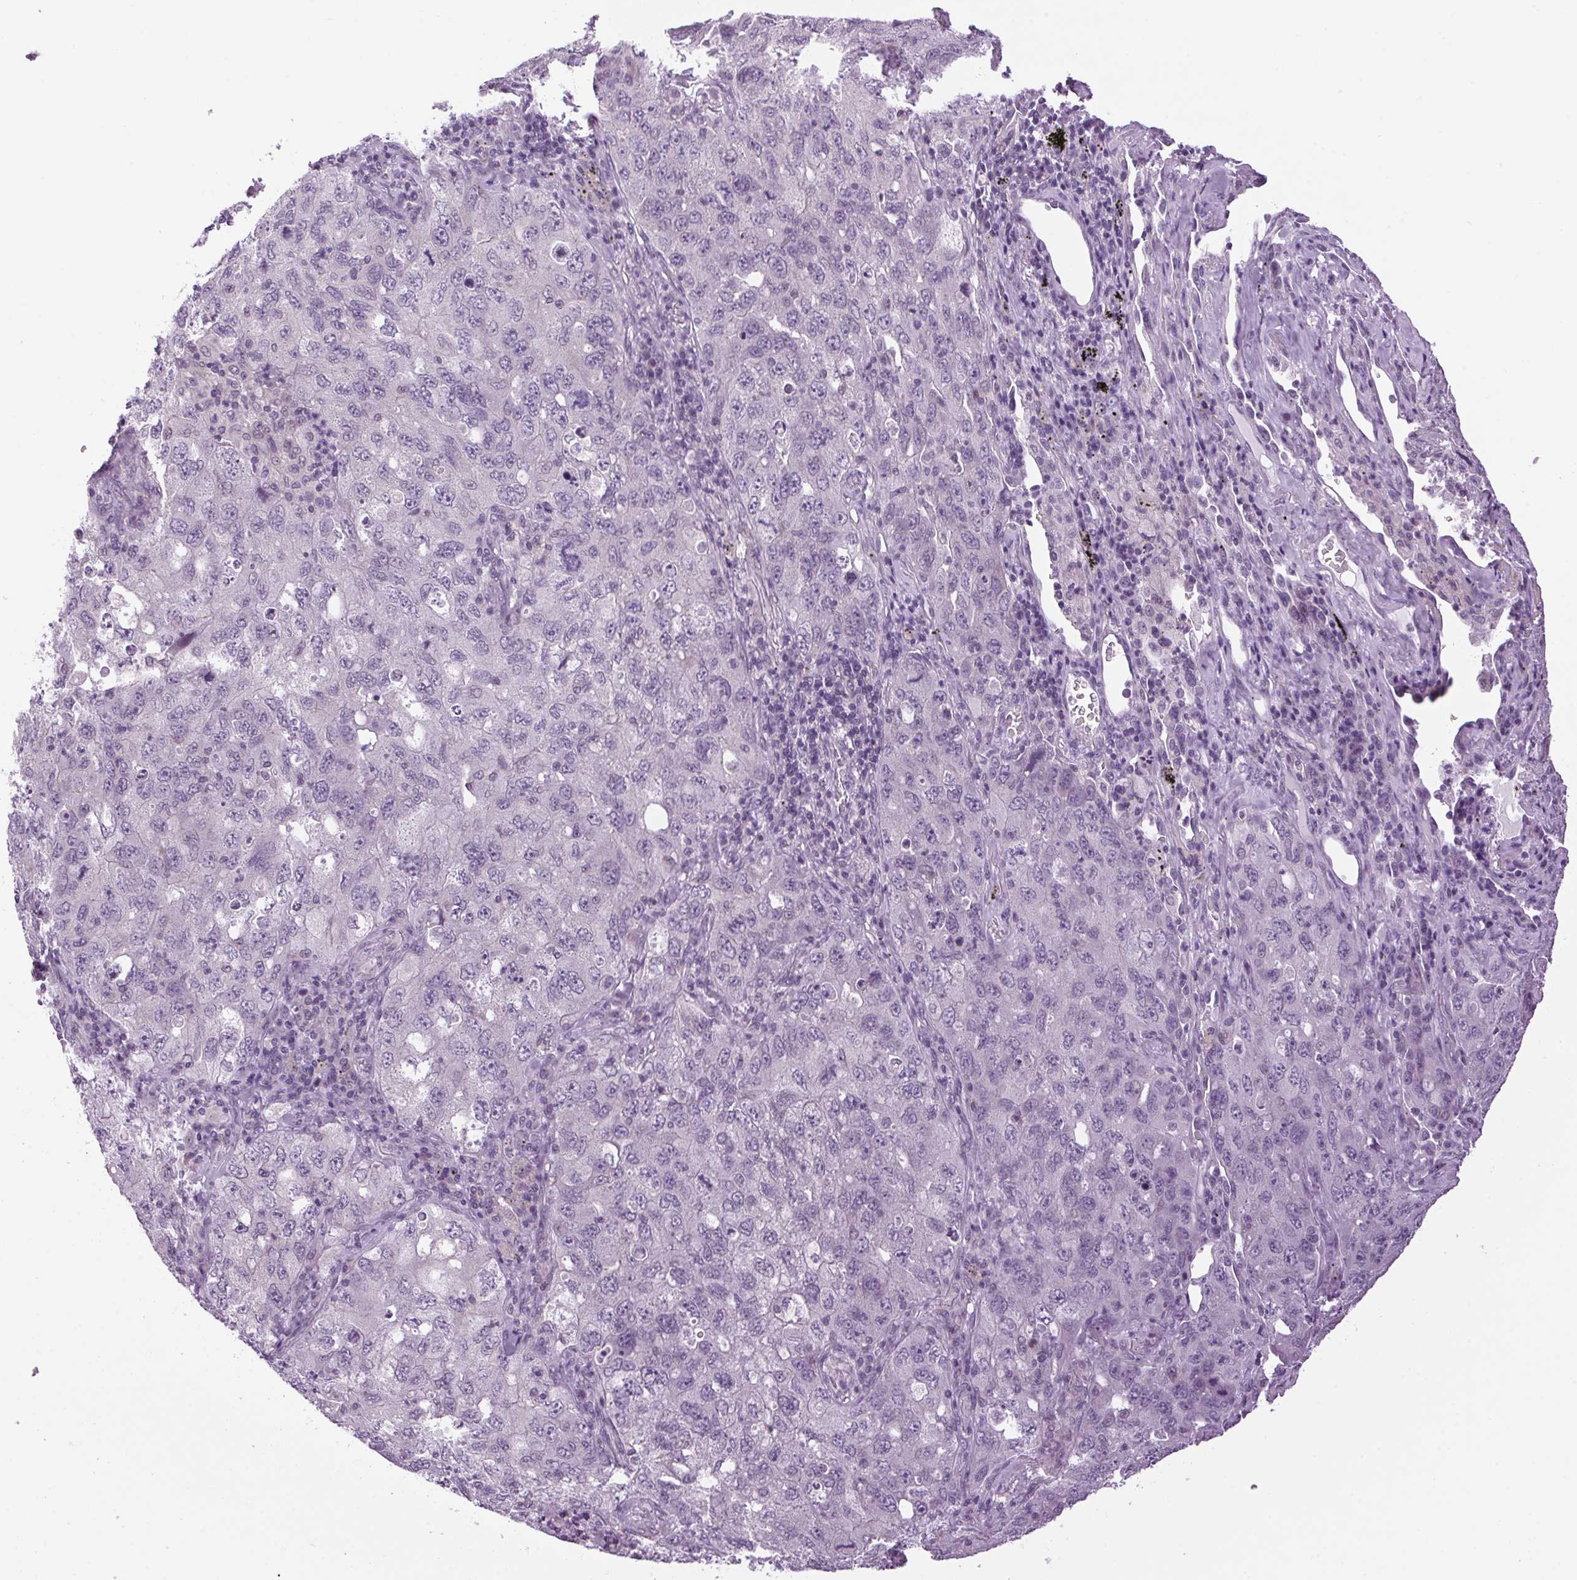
{"staining": {"intensity": "negative", "quantity": "none", "location": "none"}, "tissue": "lung cancer", "cell_type": "Tumor cells", "image_type": "cancer", "snomed": [{"axis": "morphology", "description": "Adenocarcinoma, NOS"}, {"axis": "topography", "description": "Lung"}], "caption": "DAB immunohistochemical staining of human lung adenocarcinoma displays no significant staining in tumor cells.", "gene": "SMIM13", "patient": {"sex": "female", "age": 57}}